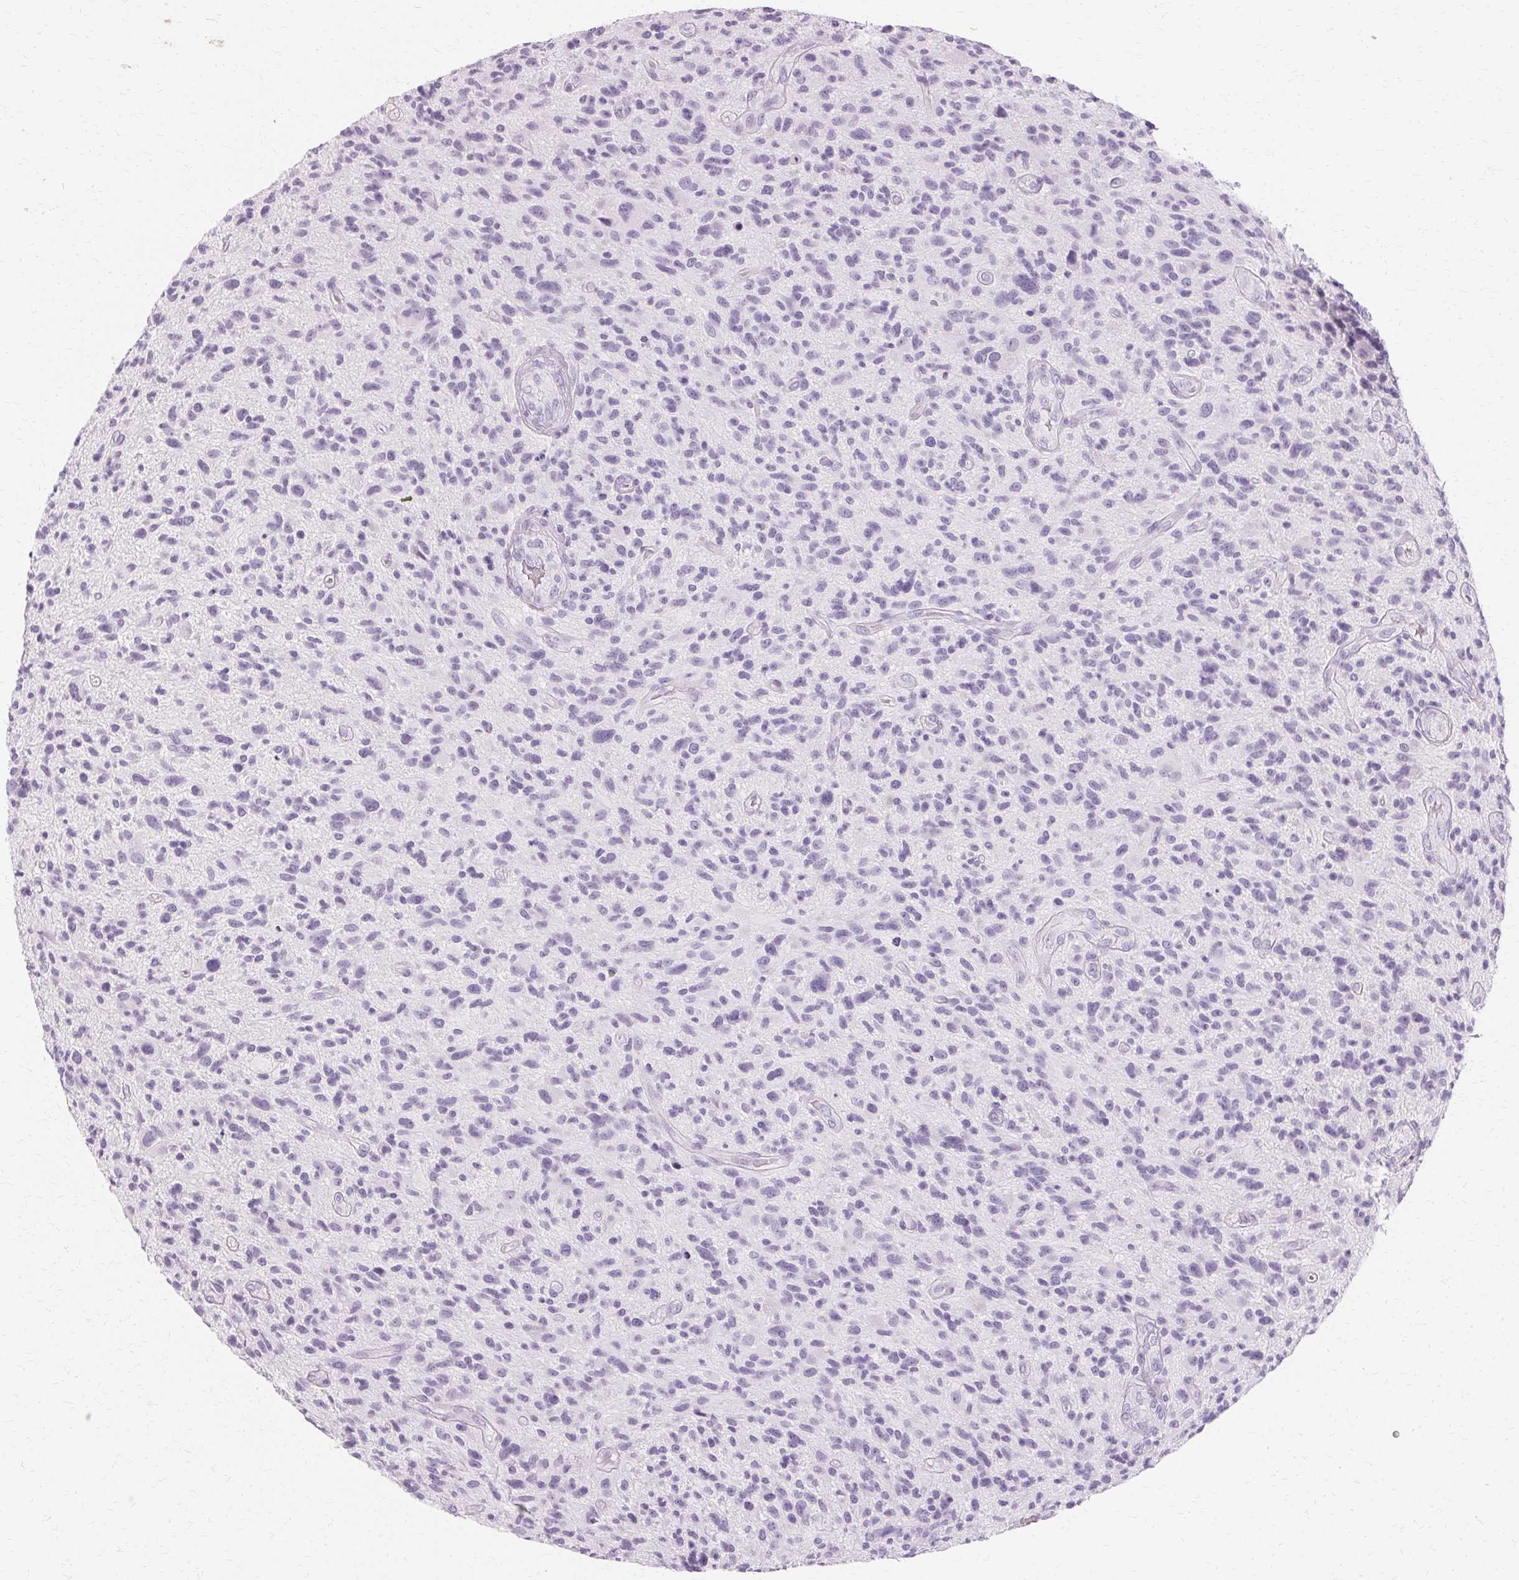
{"staining": {"intensity": "negative", "quantity": "none", "location": "none"}, "tissue": "glioma", "cell_type": "Tumor cells", "image_type": "cancer", "snomed": [{"axis": "morphology", "description": "Glioma, malignant, High grade"}, {"axis": "topography", "description": "Brain"}], "caption": "This is an immunohistochemistry histopathology image of human glioma. There is no positivity in tumor cells.", "gene": "KRT6C", "patient": {"sex": "male", "age": 47}}